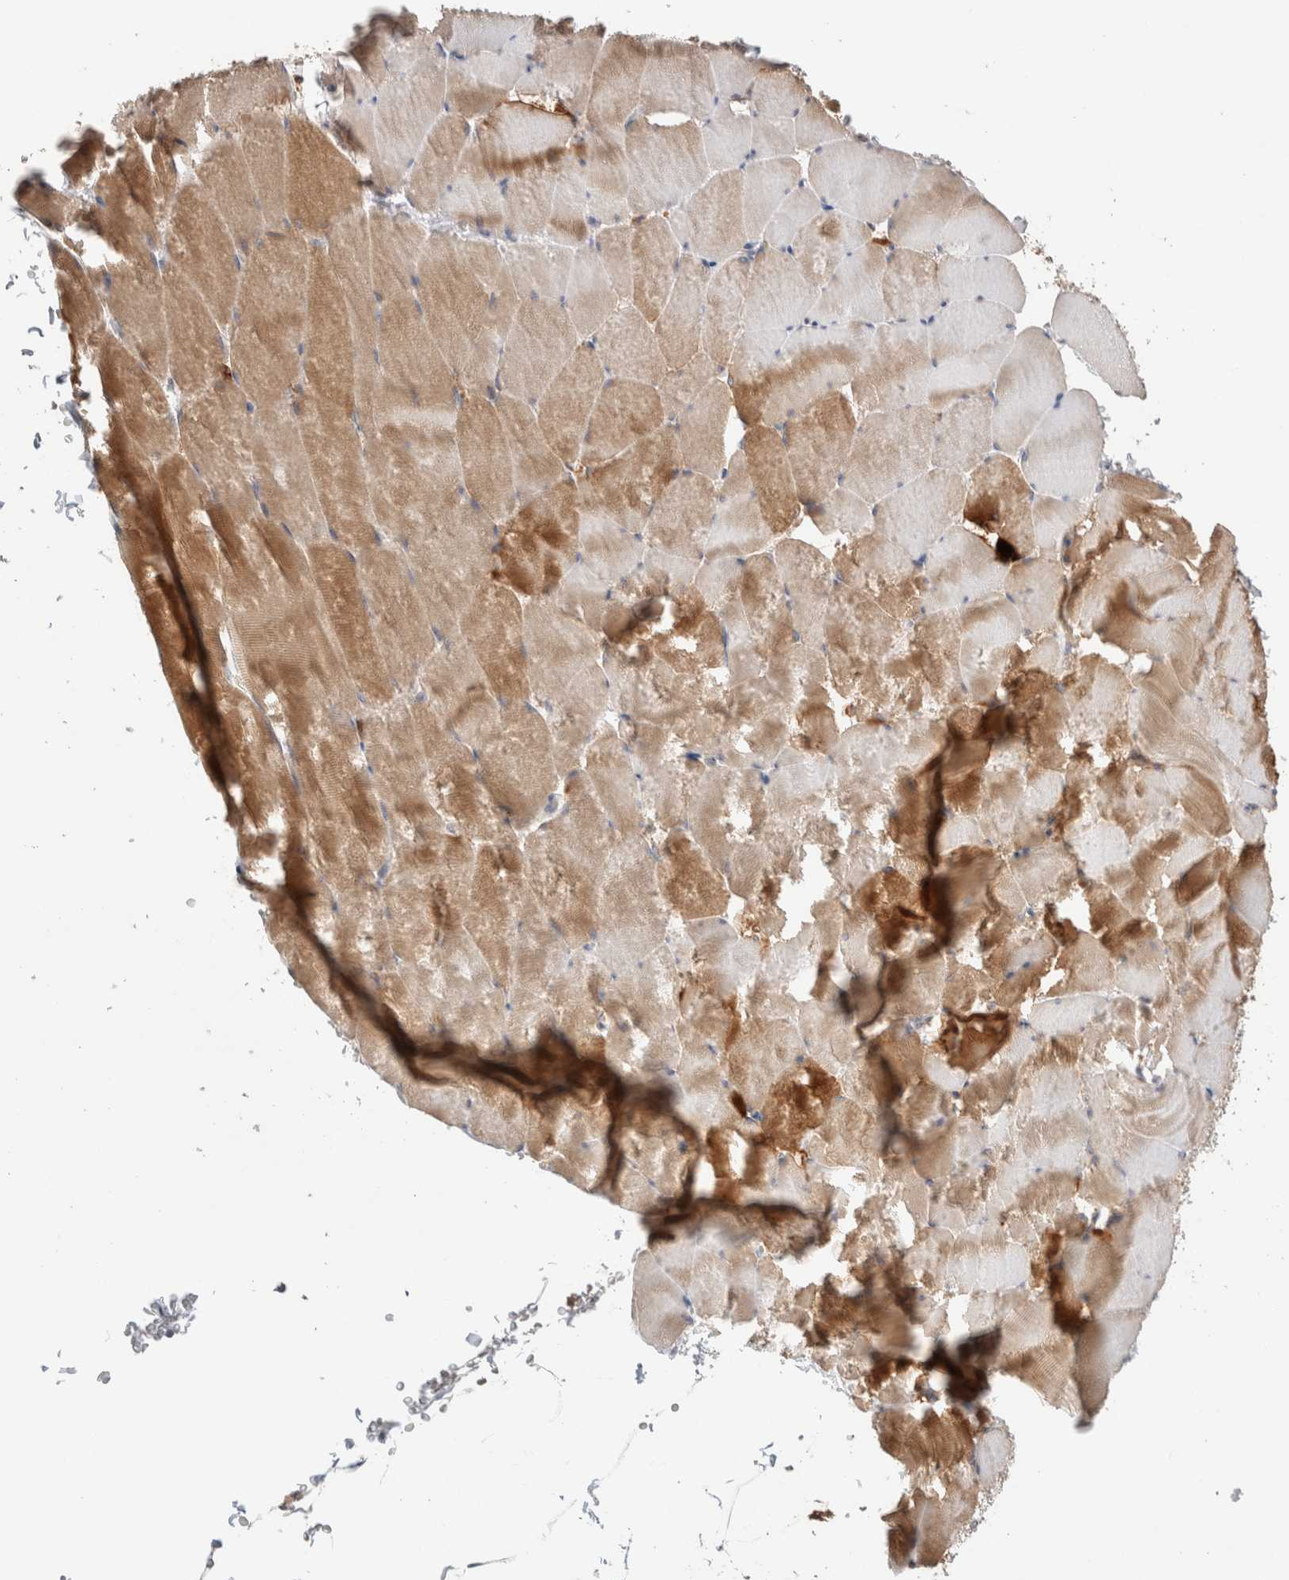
{"staining": {"intensity": "moderate", "quantity": "<25%", "location": "cytoplasmic/membranous"}, "tissue": "skeletal muscle", "cell_type": "Myocytes", "image_type": "normal", "snomed": [{"axis": "morphology", "description": "Normal tissue, NOS"}, {"axis": "topography", "description": "Skeletal muscle"}], "caption": "High-magnification brightfield microscopy of benign skeletal muscle stained with DAB (3,3'-diaminobenzidine) (brown) and counterstained with hematoxylin (blue). myocytes exhibit moderate cytoplasmic/membranous positivity is identified in approximately<25% of cells.", "gene": "KLHL14", "patient": {"sex": "male", "age": 62}}